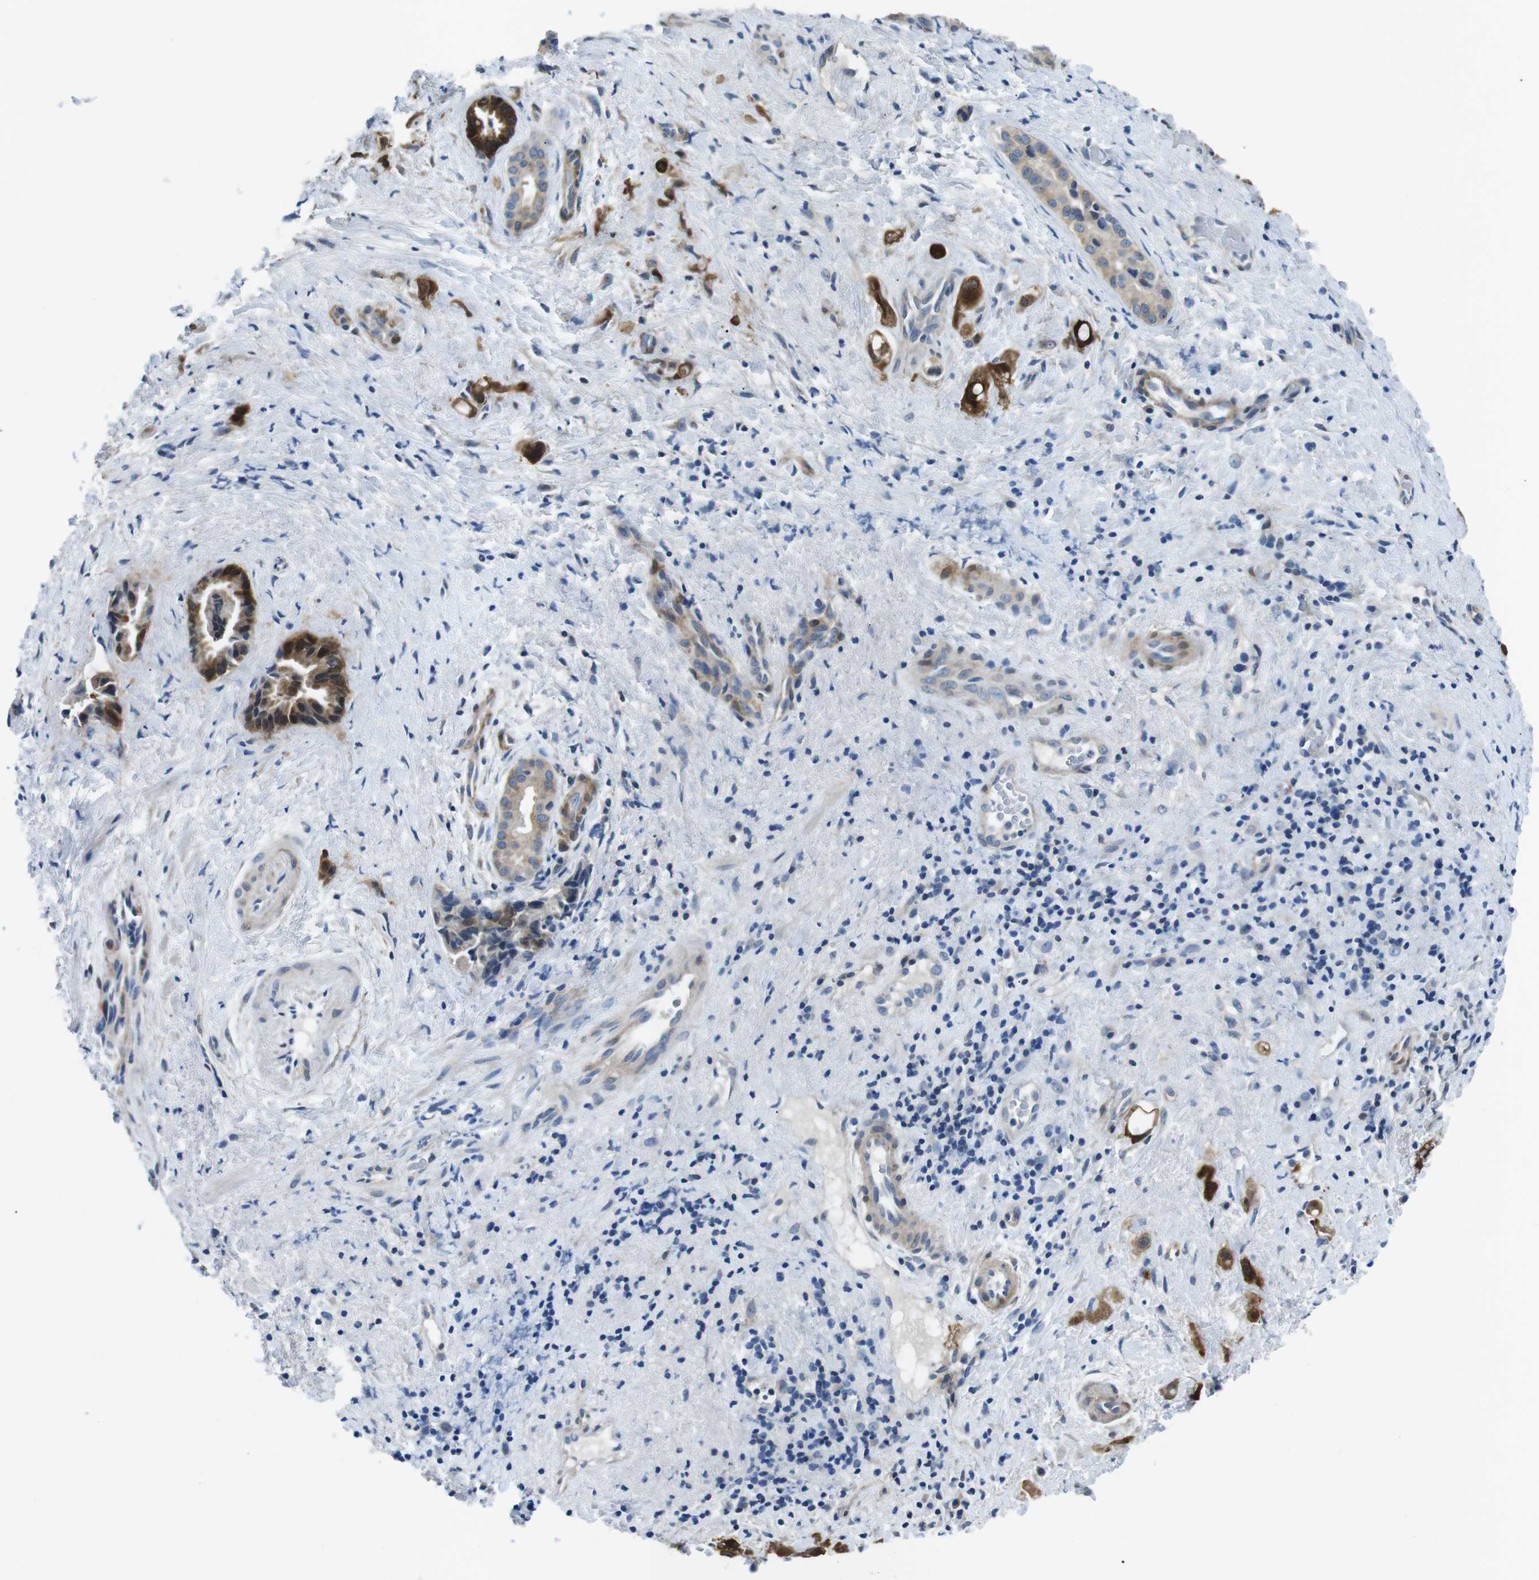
{"staining": {"intensity": "strong", "quantity": "25%-75%", "location": "cytoplasmic/membranous"}, "tissue": "liver cancer", "cell_type": "Tumor cells", "image_type": "cancer", "snomed": [{"axis": "morphology", "description": "Cholangiocarcinoma"}, {"axis": "topography", "description": "Liver"}], "caption": "A histopathology image of human liver cholangiocarcinoma stained for a protein displays strong cytoplasmic/membranous brown staining in tumor cells.", "gene": "PHLDA1", "patient": {"sex": "female", "age": 65}}